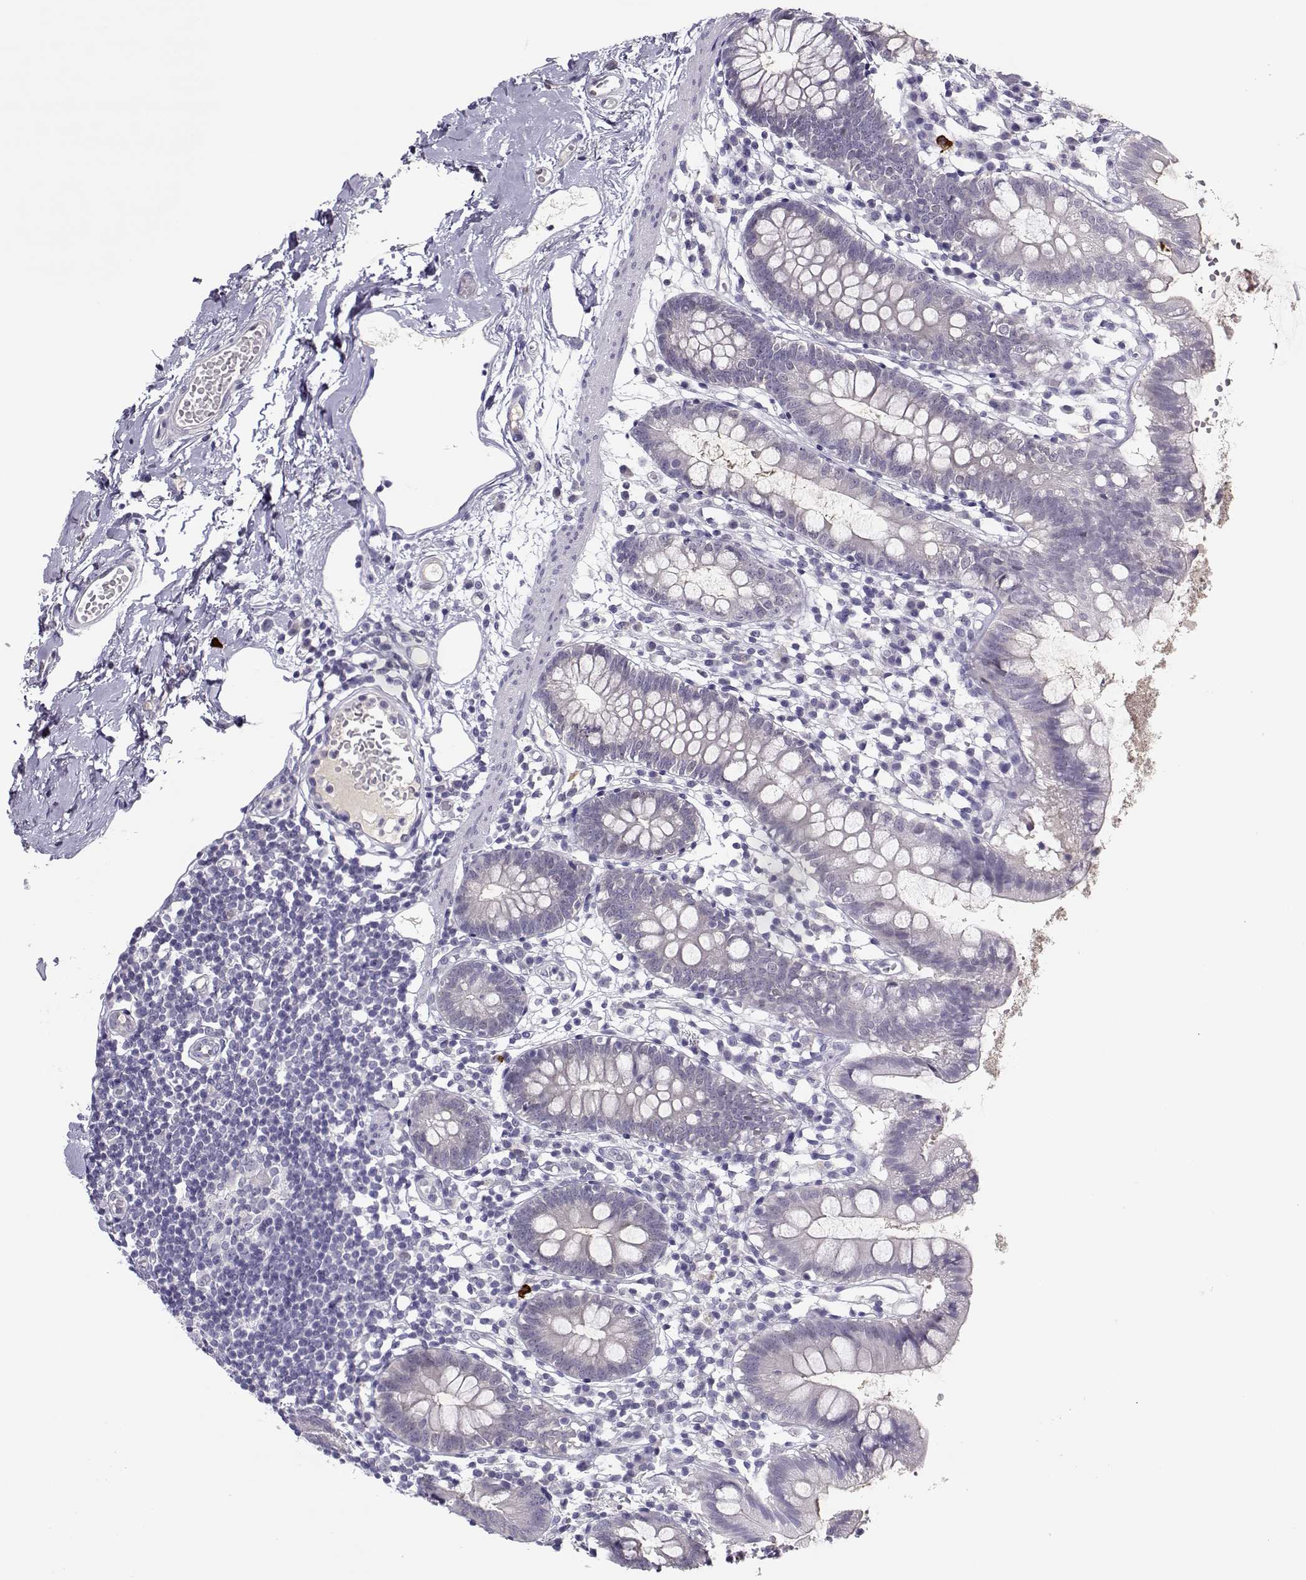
{"staining": {"intensity": "negative", "quantity": "none", "location": "none"}, "tissue": "small intestine", "cell_type": "Glandular cells", "image_type": "normal", "snomed": [{"axis": "morphology", "description": "Normal tissue, NOS"}, {"axis": "topography", "description": "Small intestine"}], "caption": "Immunohistochemistry (IHC) of unremarkable human small intestine exhibits no staining in glandular cells. The staining is performed using DAB (3,3'-diaminobenzidine) brown chromogen with nuclei counter-stained in using hematoxylin.", "gene": "CFAP77", "patient": {"sex": "female", "age": 90}}